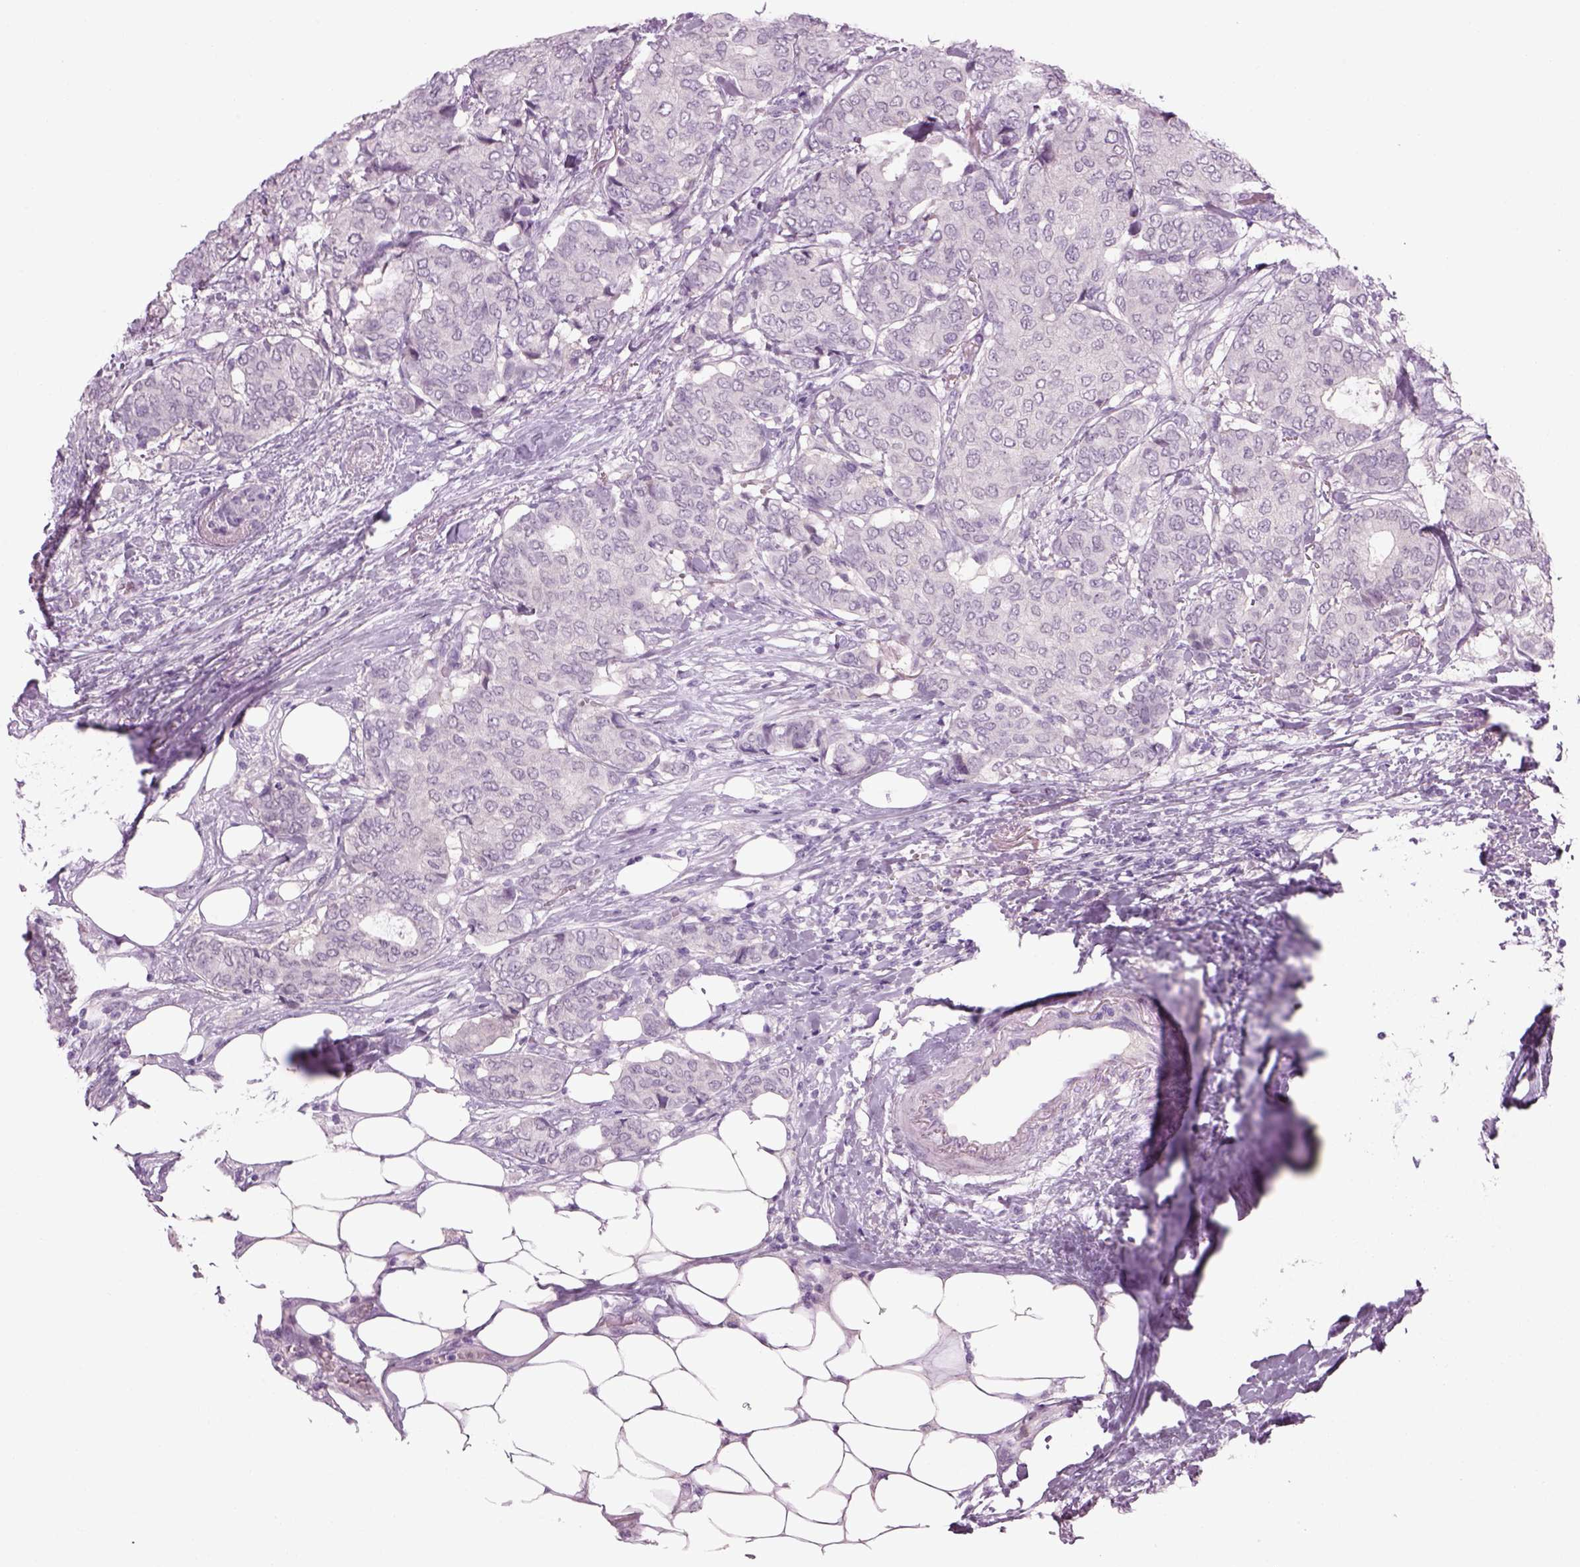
{"staining": {"intensity": "negative", "quantity": "none", "location": "none"}, "tissue": "breast cancer", "cell_type": "Tumor cells", "image_type": "cancer", "snomed": [{"axis": "morphology", "description": "Duct carcinoma"}, {"axis": "topography", "description": "Breast"}], "caption": "Immunohistochemistry (IHC) image of neoplastic tissue: human breast cancer (invasive ductal carcinoma) stained with DAB (3,3'-diaminobenzidine) demonstrates no significant protein staining in tumor cells.", "gene": "MDH1B", "patient": {"sex": "female", "age": 75}}